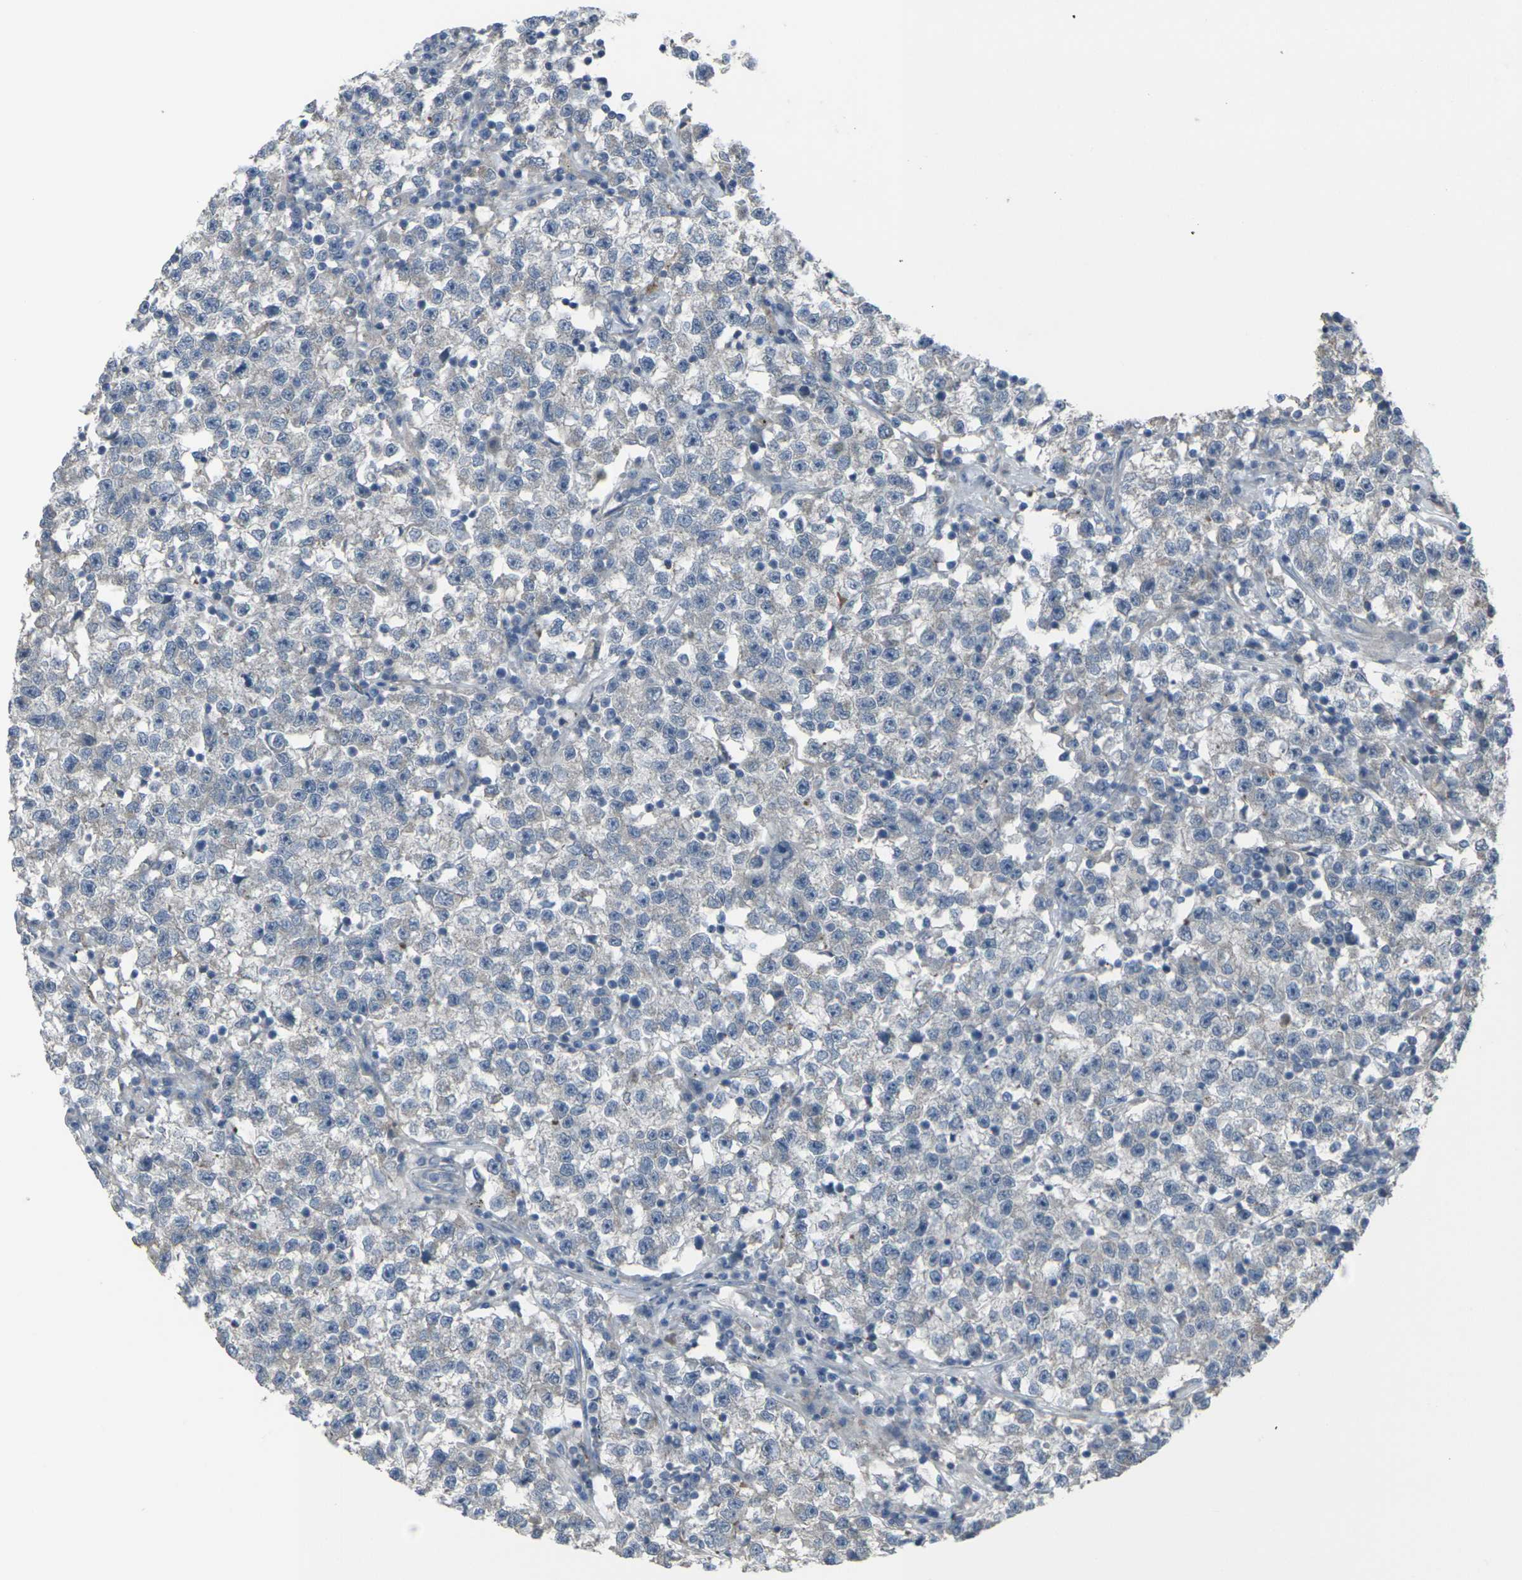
{"staining": {"intensity": "negative", "quantity": "none", "location": "none"}, "tissue": "testis cancer", "cell_type": "Tumor cells", "image_type": "cancer", "snomed": [{"axis": "morphology", "description": "Seminoma, NOS"}, {"axis": "topography", "description": "Testis"}], "caption": "IHC micrograph of human testis seminoma stained for a protein (brown), which shows no expression in tumor cells.", "gene": "CCR10", "patient": {"sex": "male", "age": 22}}